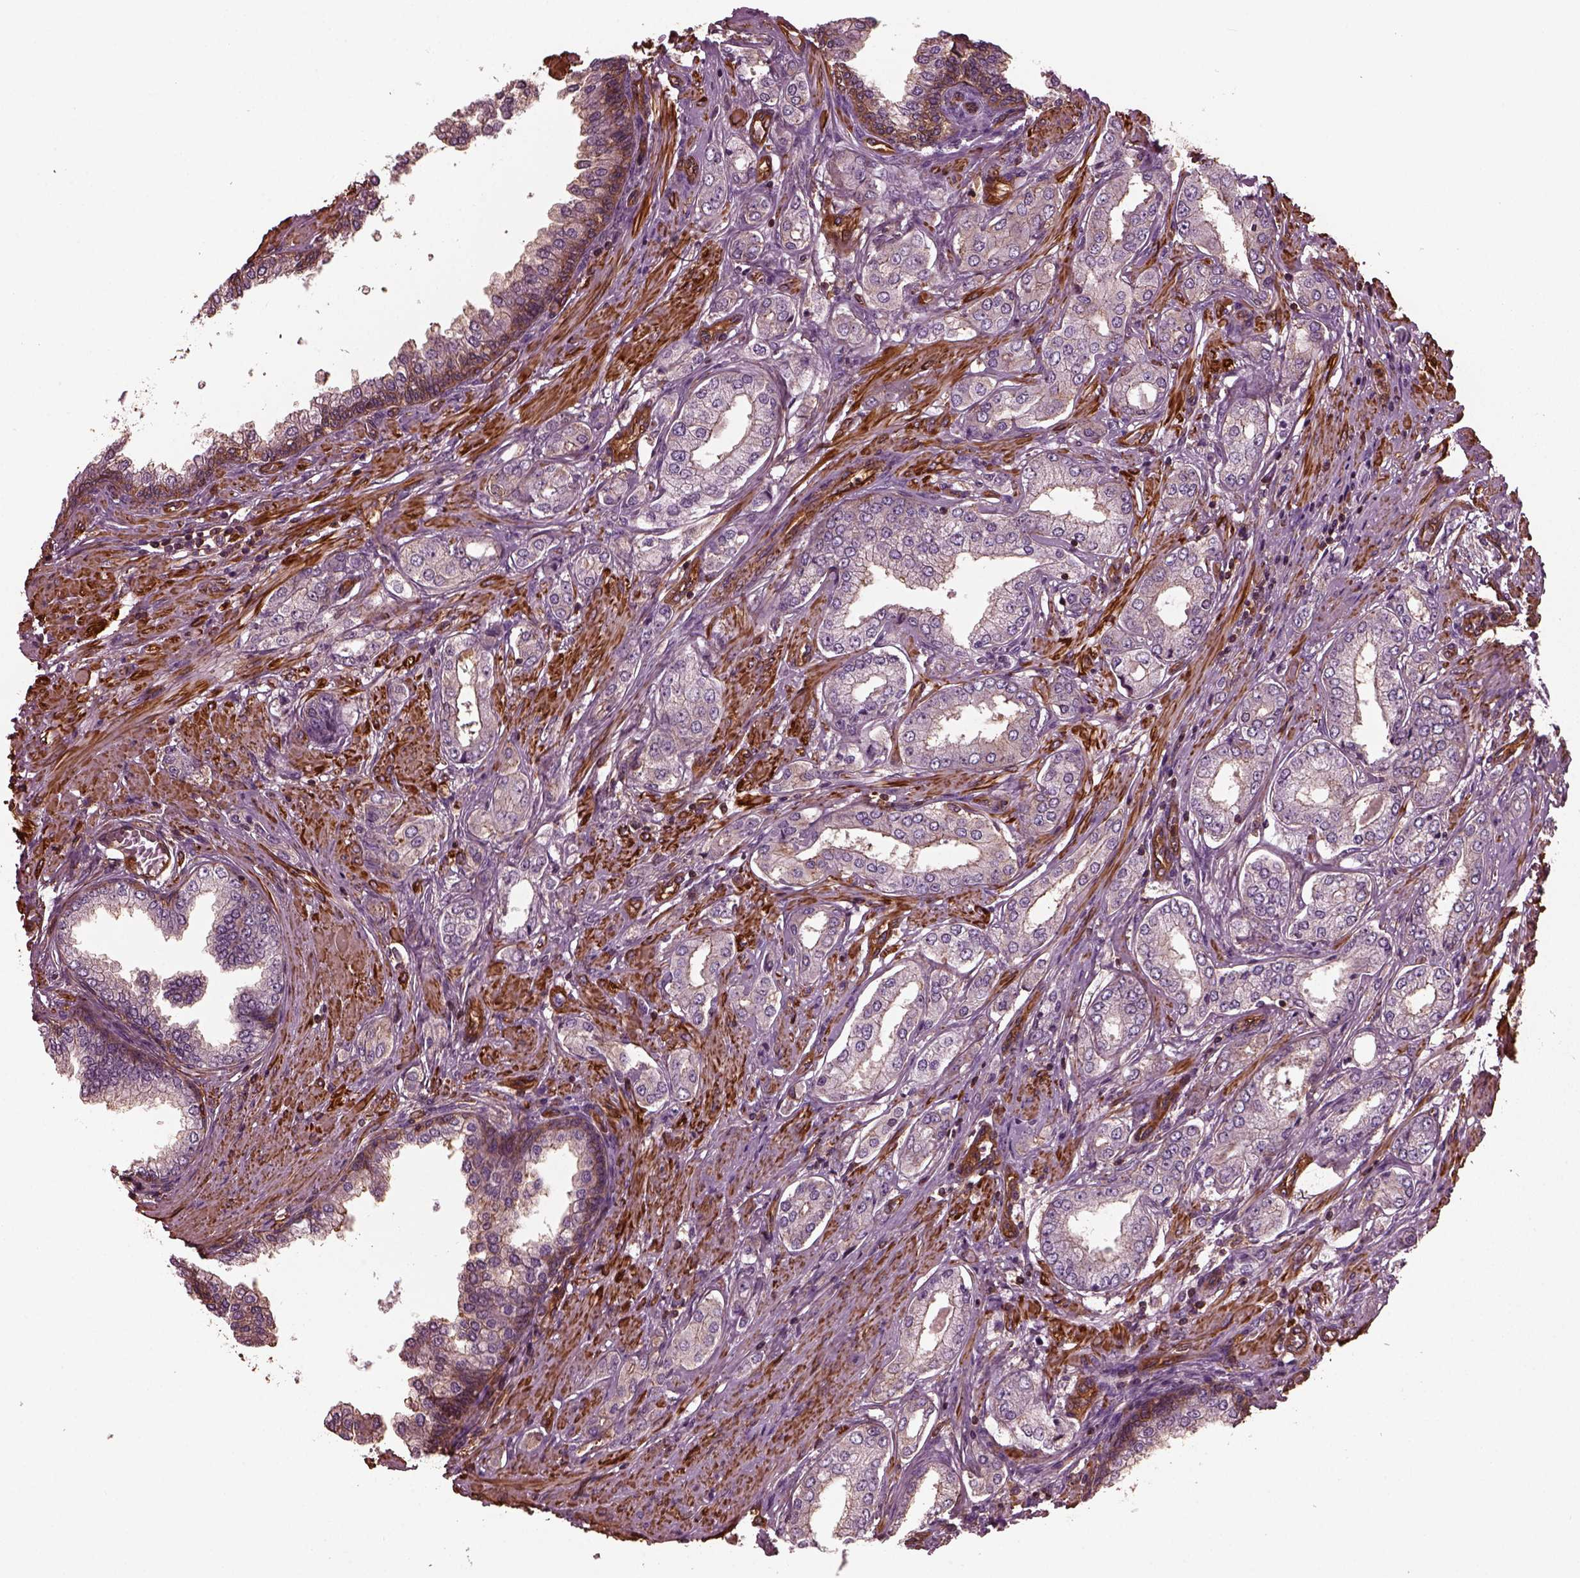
{"staining": {"intensity": "moderate", "quantity": "25%-75%", "location": "cytoplasmic/membranous"}, "tissue": "prostate cancer", "cell_type": "Tumor cells", "image_type": "cancer", "snomed": [{"axis": "morphology", "description": "Adenocarcinoma, NOS"}, {"axis": "topography", "description": "Prostate"}], "caption": "Prostate cancer was stained to show a protein in brown. There is medium levels of moderate cytoplasmic/membranous expression in about 25%-75% of tumor cells. (DAB IHC, brown staining for protein, blue staining for nuclei).", "gene": "MYL6", "patient": {"sex": "male", "age": 63}}